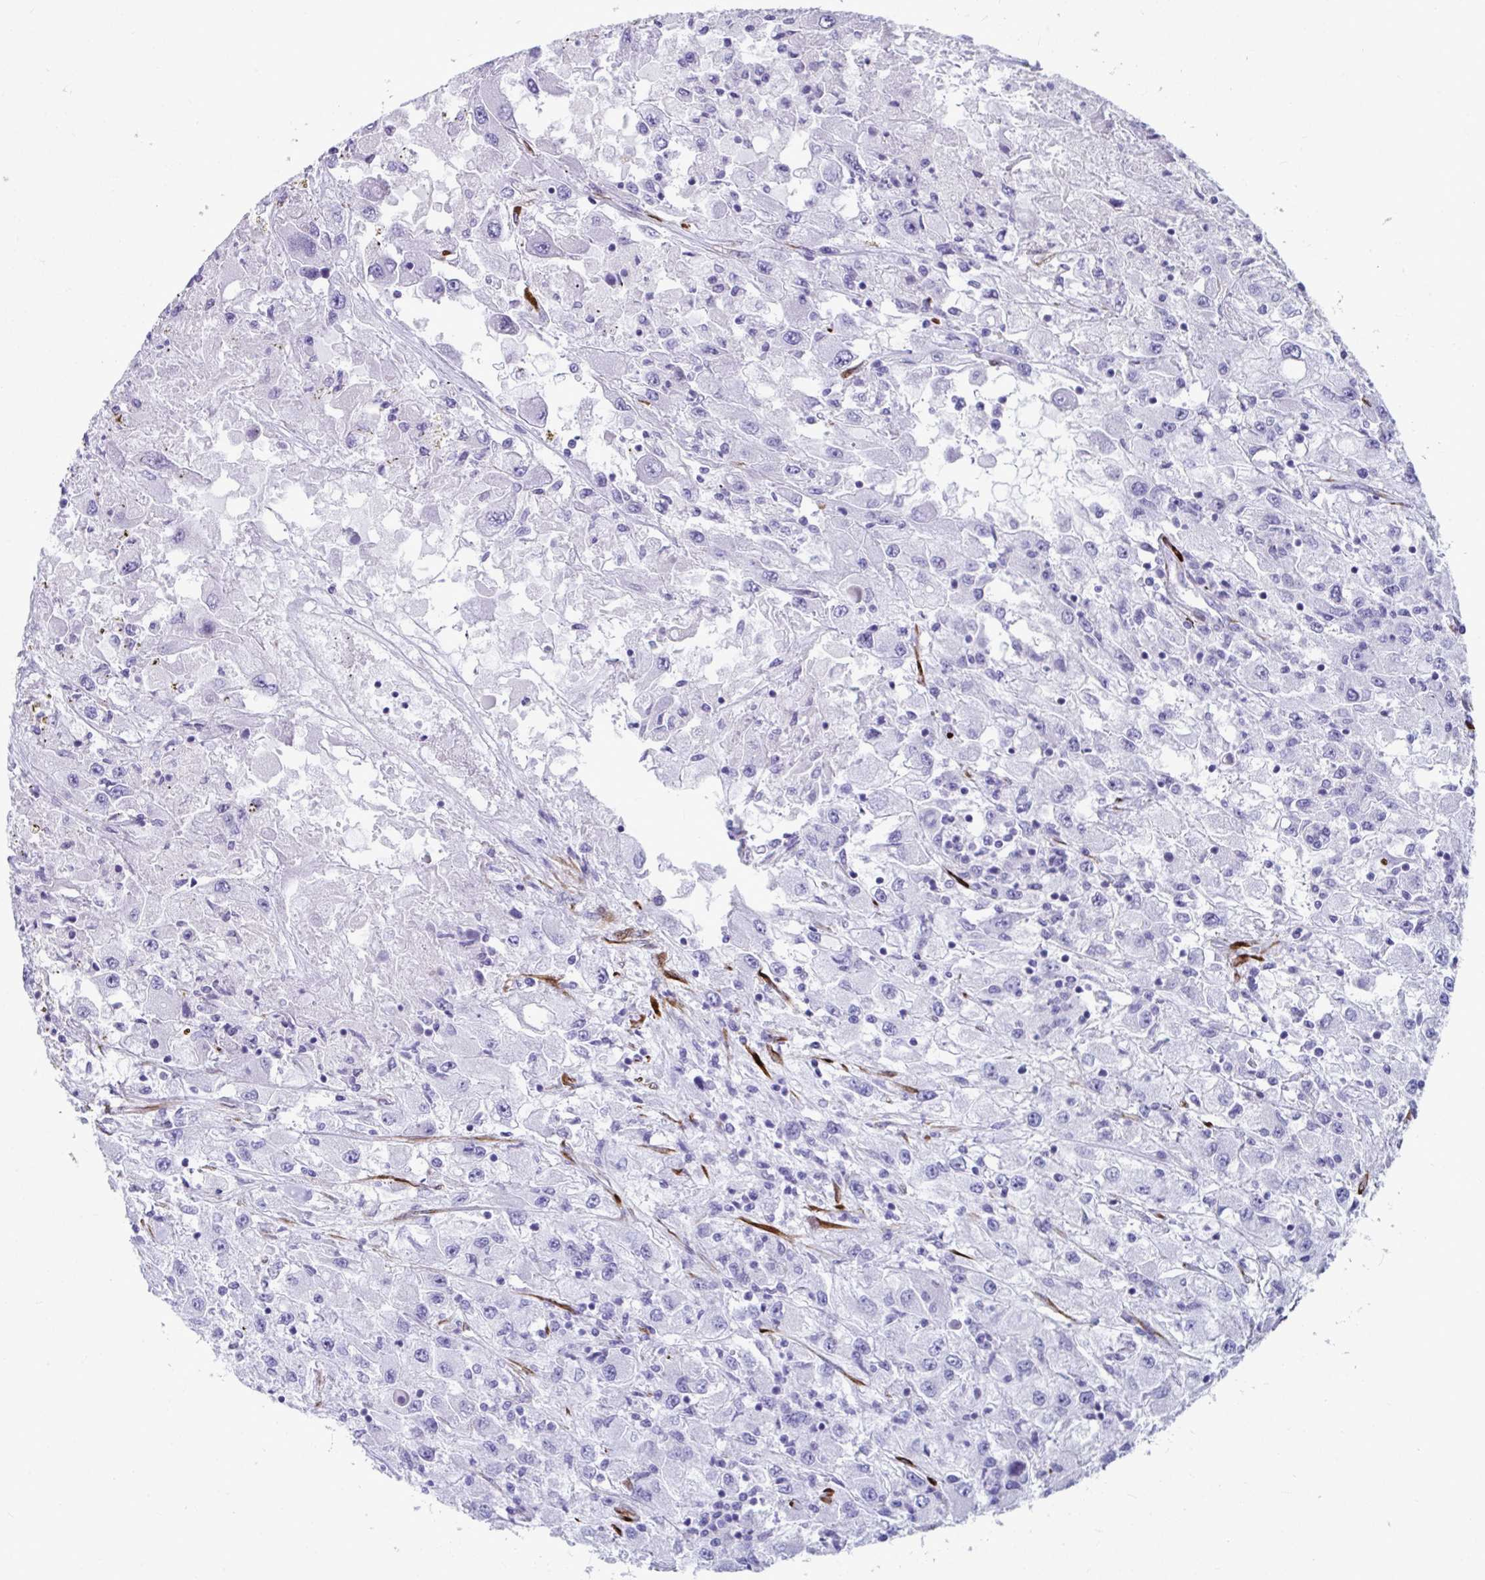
{"staining": {"intensity": "negative", "quantity": "none", "location": "none"}, "tissue": "renal cancer", "cell_type": "Tumor cells", "image_type": "cancer", "snomed": [{"axis": "morphology", "description": "Adenocarcinoma, NOS"}, {"axis": "topography", "description": "Kidney"}], "caption": "Renal adenocarcinoma was stained to show a protein in brown. There is no significant positivity in tumor cells. (DAB (3,3'-diaminobenzidine) IHC with hematoxylin counter stain).", "gene": "GRXCR2", "patient": {"sex": "female", "age": 67}}